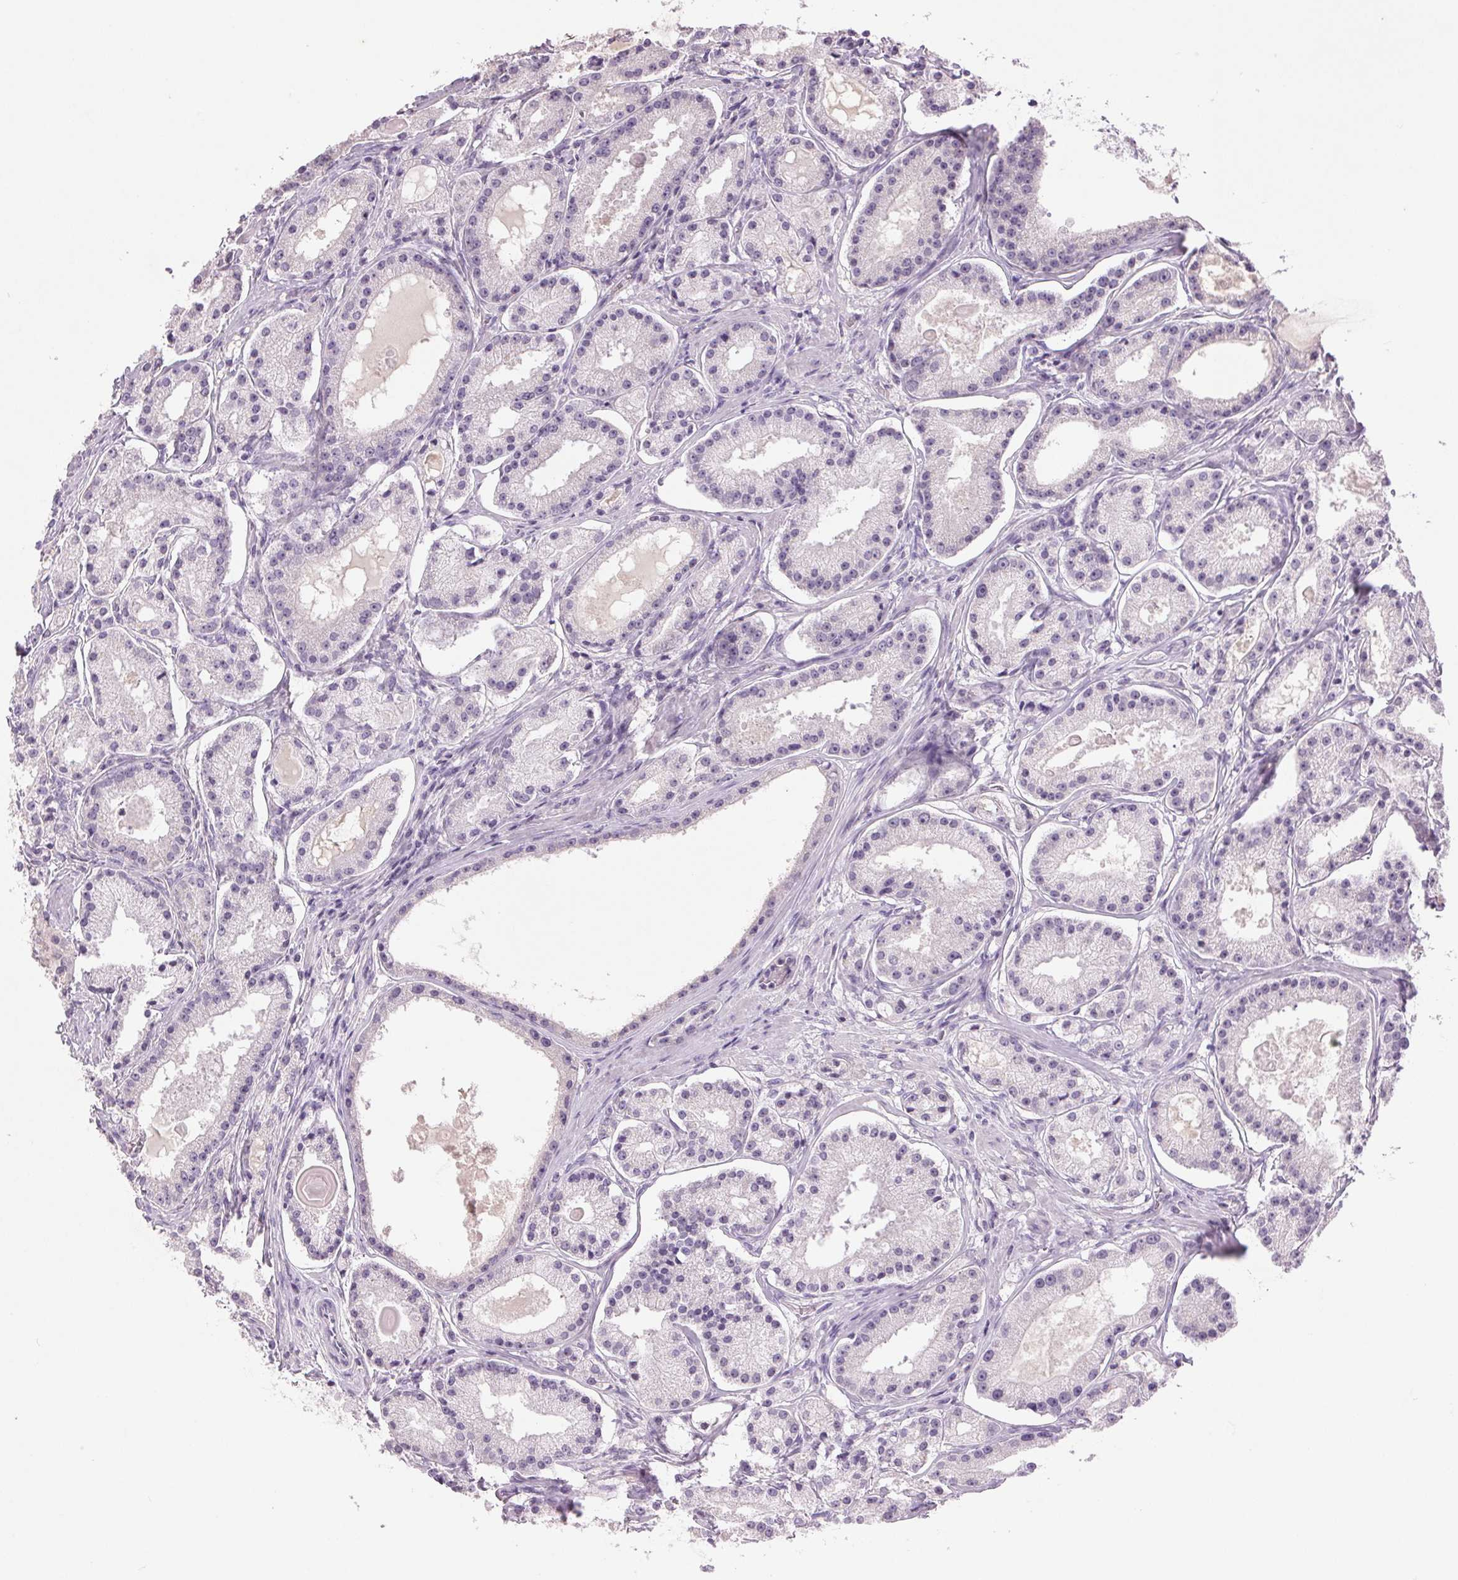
{"staining": {"intensity": "negative", "quantity": "none", "location": "none"}, "tissue": "prostate cancer", "cell_type": "Tumor cells", "image_type": "cancer", "snomed": [{"axis": "morphology", "description": "Adenocarcinoma, Low grade"}, {"axis": "topography", "description": "Prostate"}], "caption": "An immunohistochemistry (IHC) micrograph of prostate cancer is shown. There is no staining in tumor cells of prostate cancer.", "gene": "FXYD4", "patient": {"sex": "male", "age": 57}}